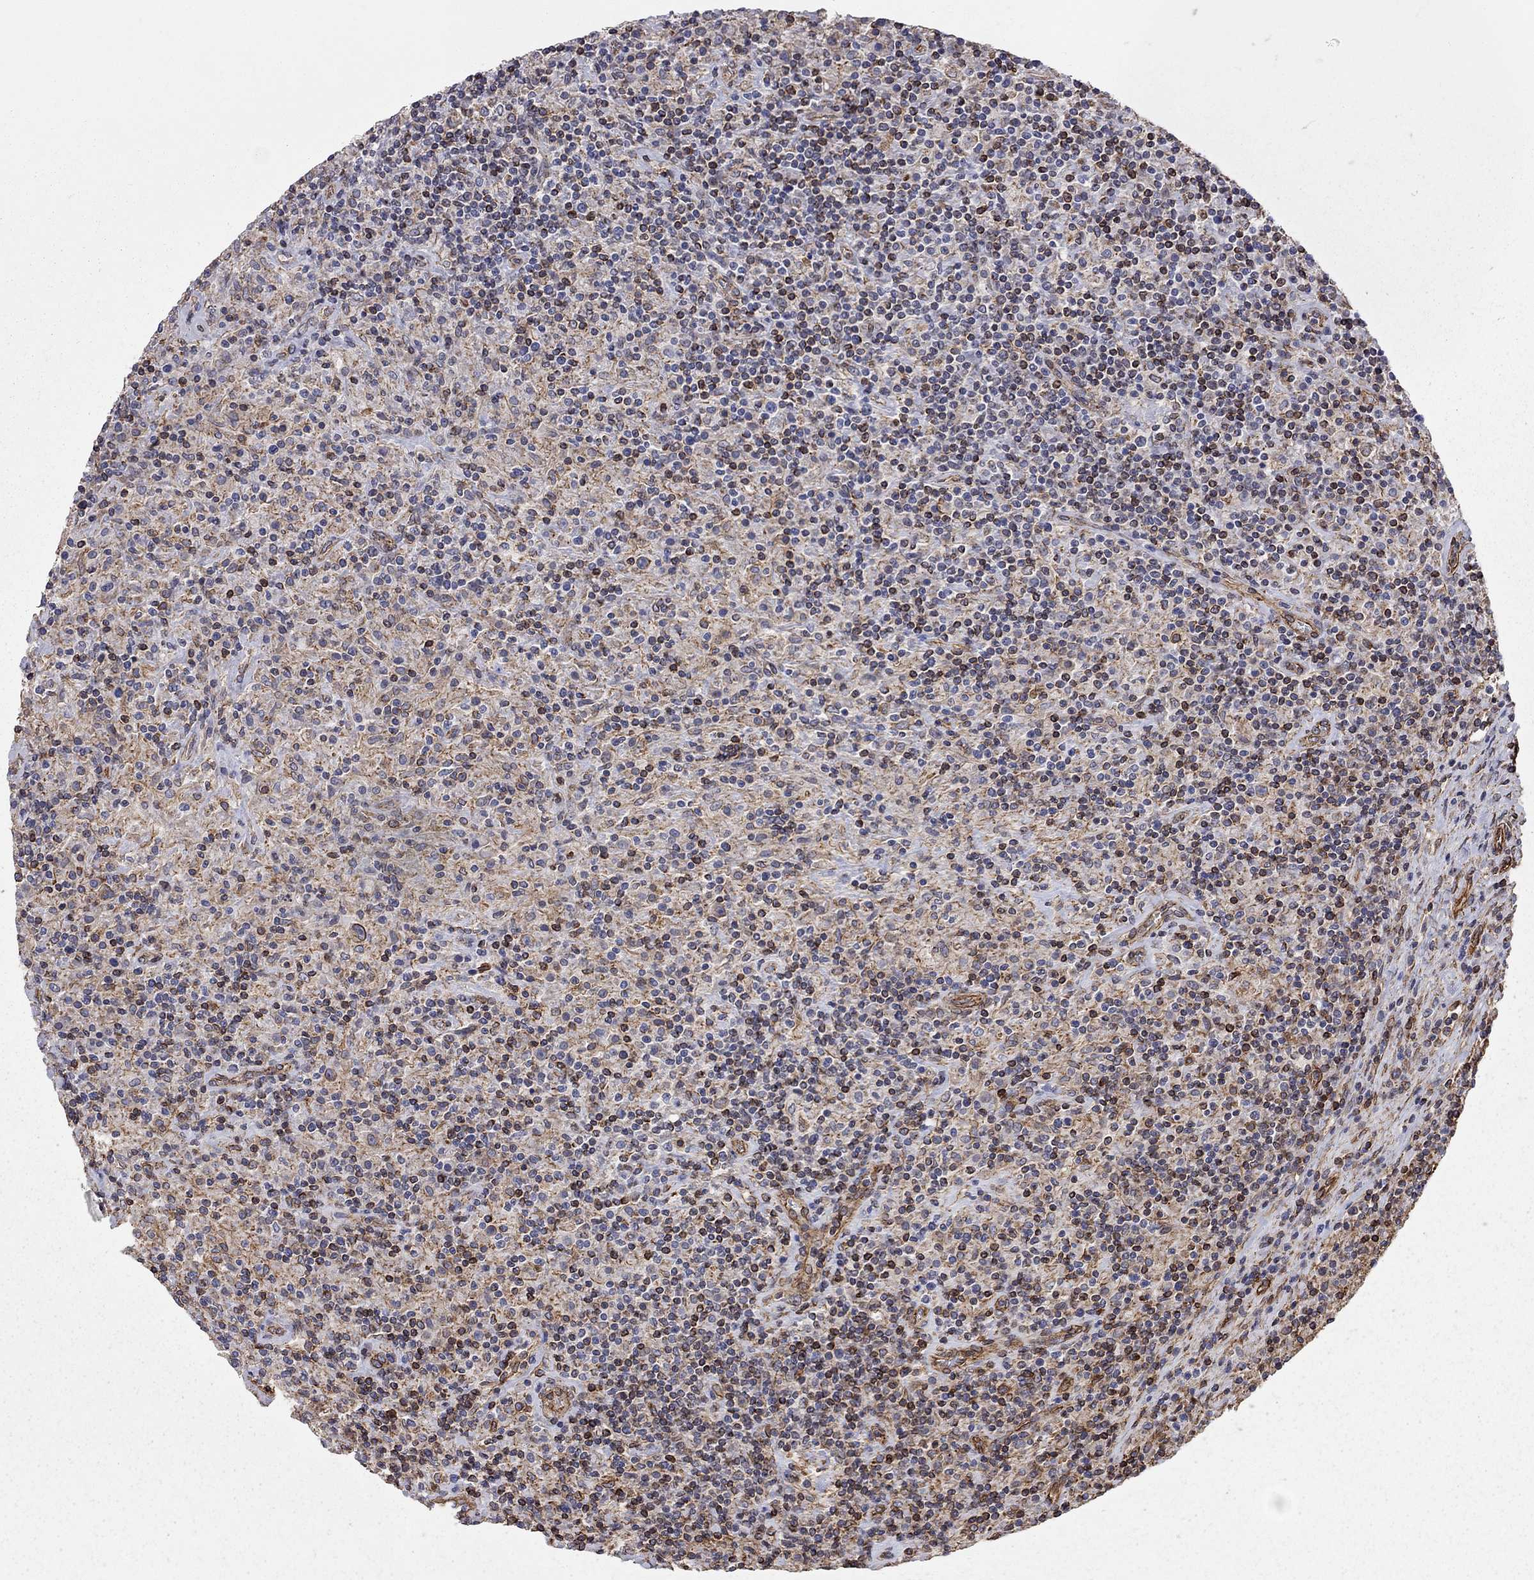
{"staining": {"intensity": "negative", "quantity": "none", "location": "none"}, "tissue": "lymphoma", "cell_type": "Tumor cells", "image_type": "cancer", "snomed": [{"axis": "morphology", "description": "Hodgkin's disease, NOS"}, {"axis": "topography", "description": "Lymph node"}], "caption": "A photomicrograph of human Hodgkin's disease is negative for staining in tumor cells.", "gene": "BICDL2", "patient": {"sex": "male", "age": 70}}